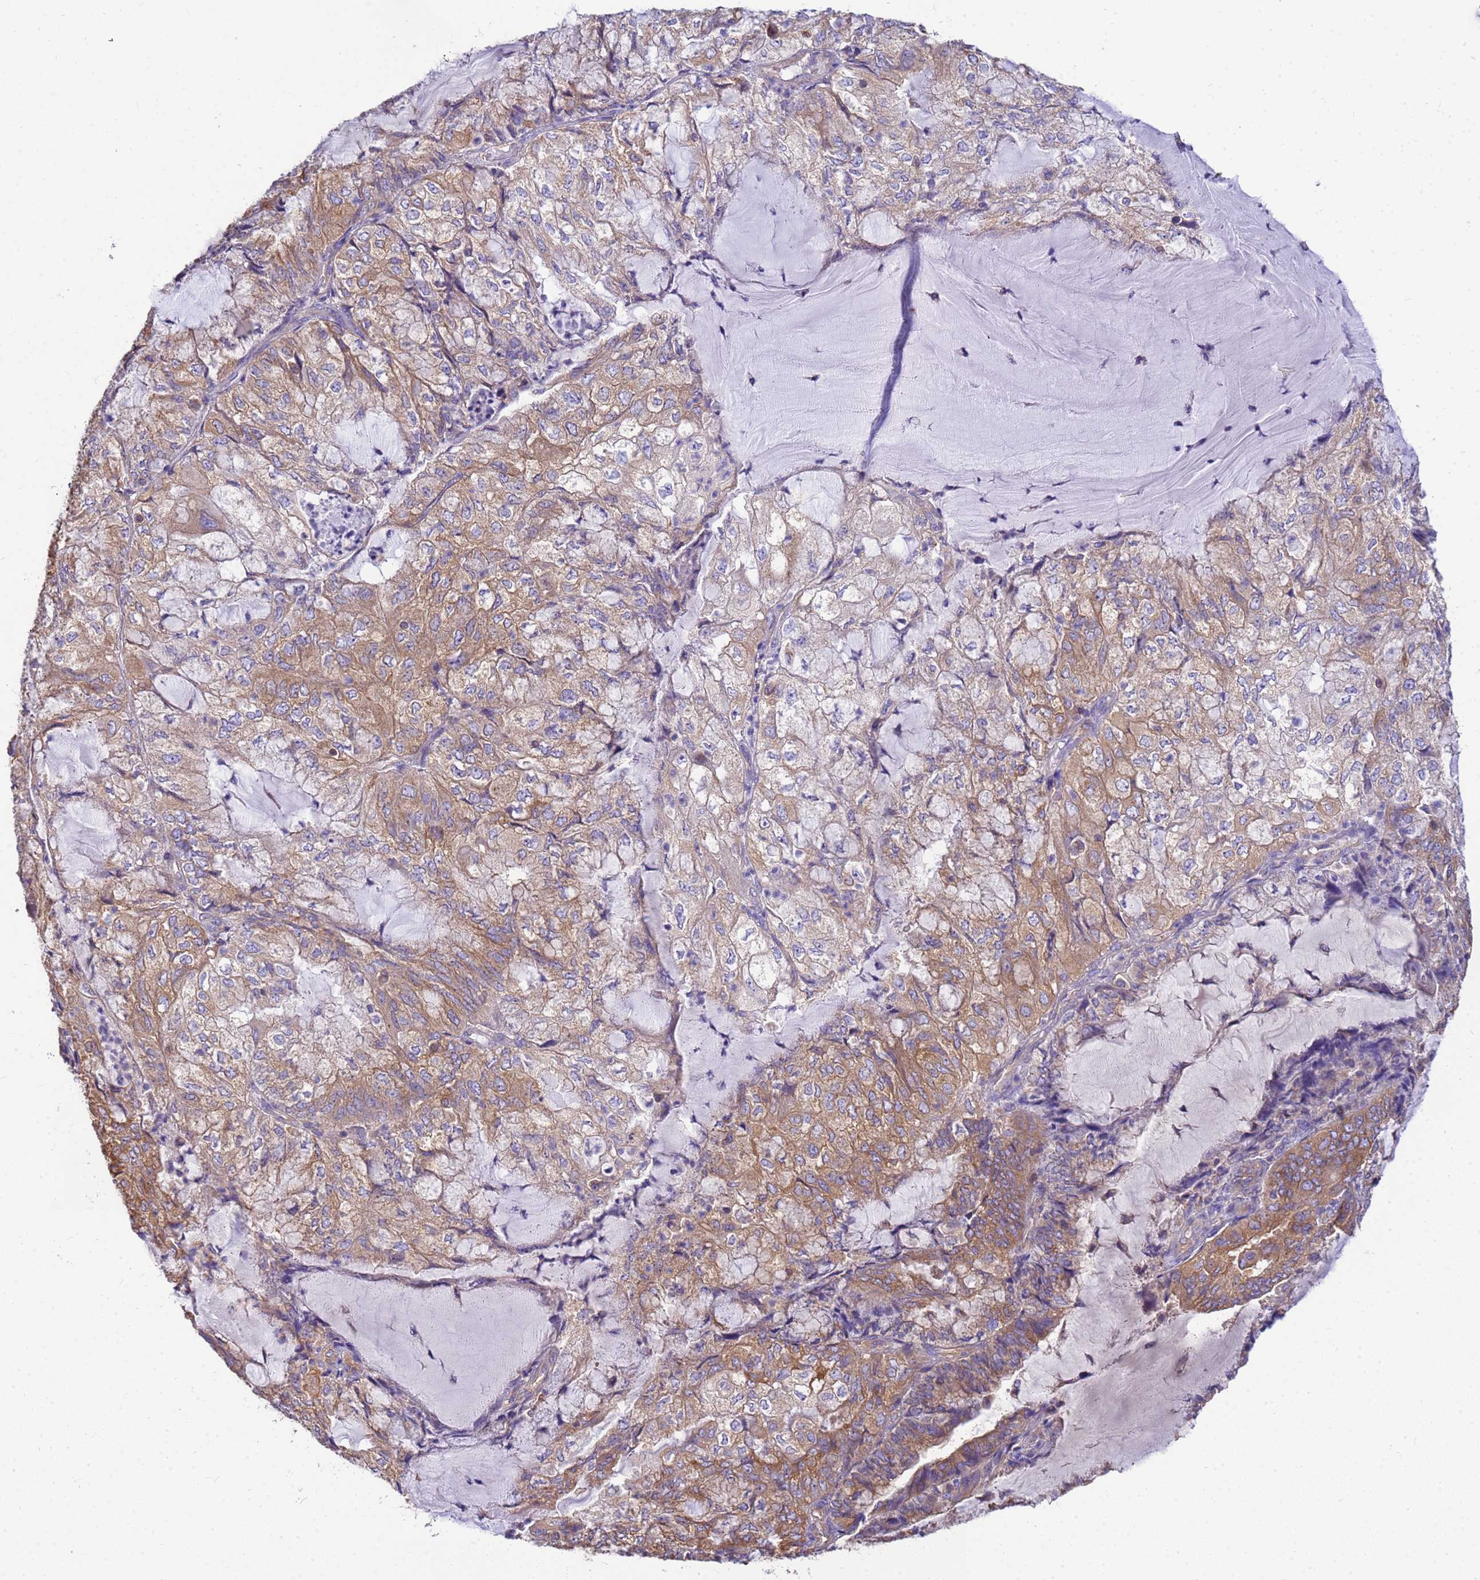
{"staining": {"intensity": "moderate", "quantity": ">75%", "location": "cytoplasmic/membranous"}, "tissue": "endometrial cancer", "cell_type": "Tumor cells", "image_type": "cancer", "snomed": [{"axis": "morphology", "description": "Adenocarcinoma, NOS"}, {"axis": "topography", "description": "Endometrium"}], "caption": "Immunohistochemistry staining of endometrial adenocarcinoma, which displays medium levels of moderate cytoplasmic/membranous positivity in approximately >75% of tumor cells indicating moderate cytoplasmic/membranous protein staining. The staining was performed using DAB (brown) for protein detection and nuclei were counterstained in hematoxylin (blue).", "gene": "TUBB1", "patient": {"sex": "female", "age": 81}}